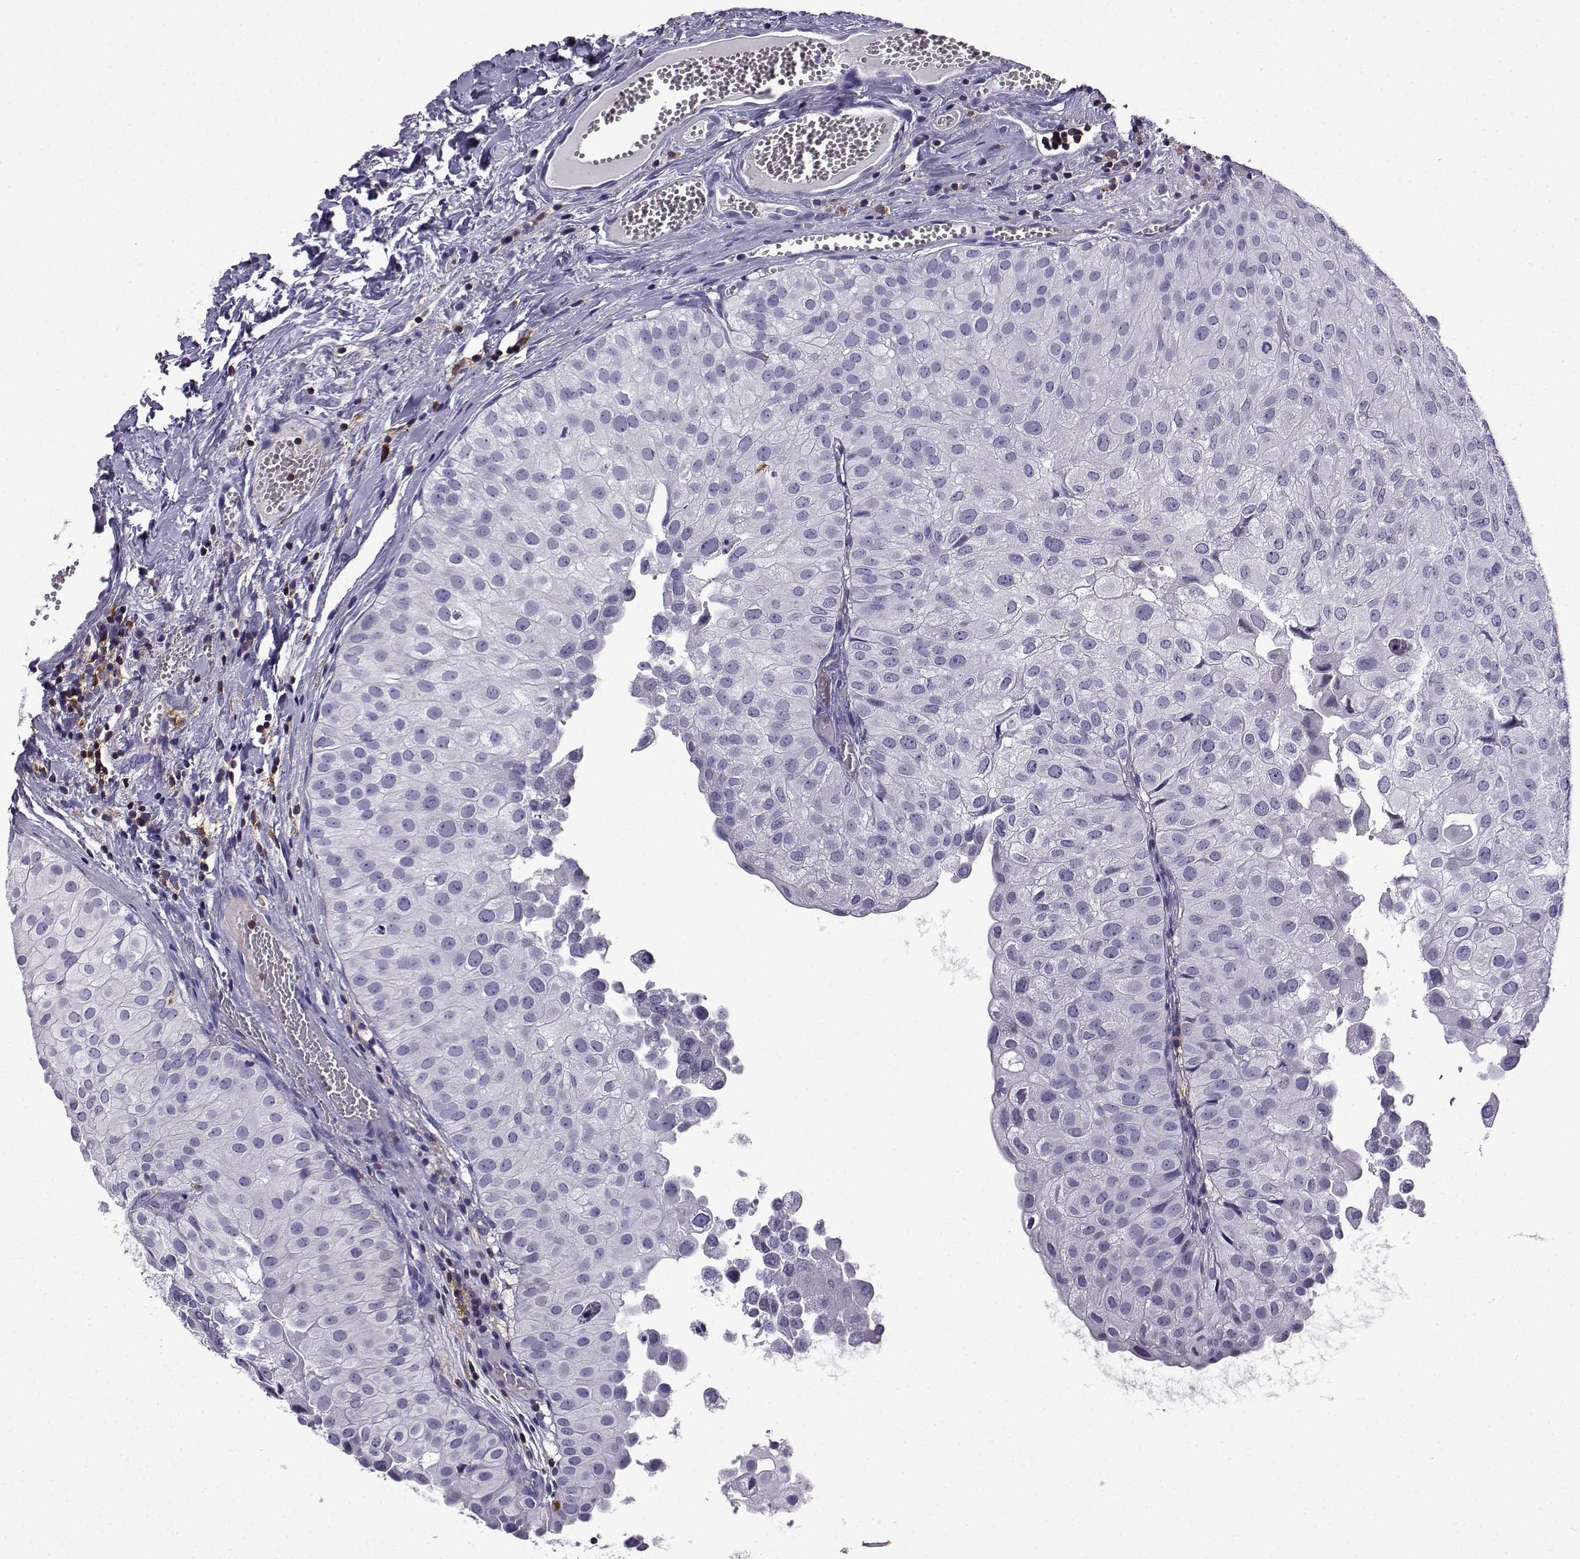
{"staining": {"intensity": "negative", "quantity": "none", "location": "none"}, "tissue": "urothelial cancer", "cell_type": "Tumor cells", "image_type": "cancer", "snomed": [{"axis": "morphology", "description": "Urothelial carcinoma, Low grade"}, {"axis": "topography", "description": "Urinary bladder"}], "caption": "The IHC histopathology image has no significant expression in tumor cells of urothelial cancer tissue.", "gene": "DOCK10", "patient": {"sex": "female", "age": 78}}